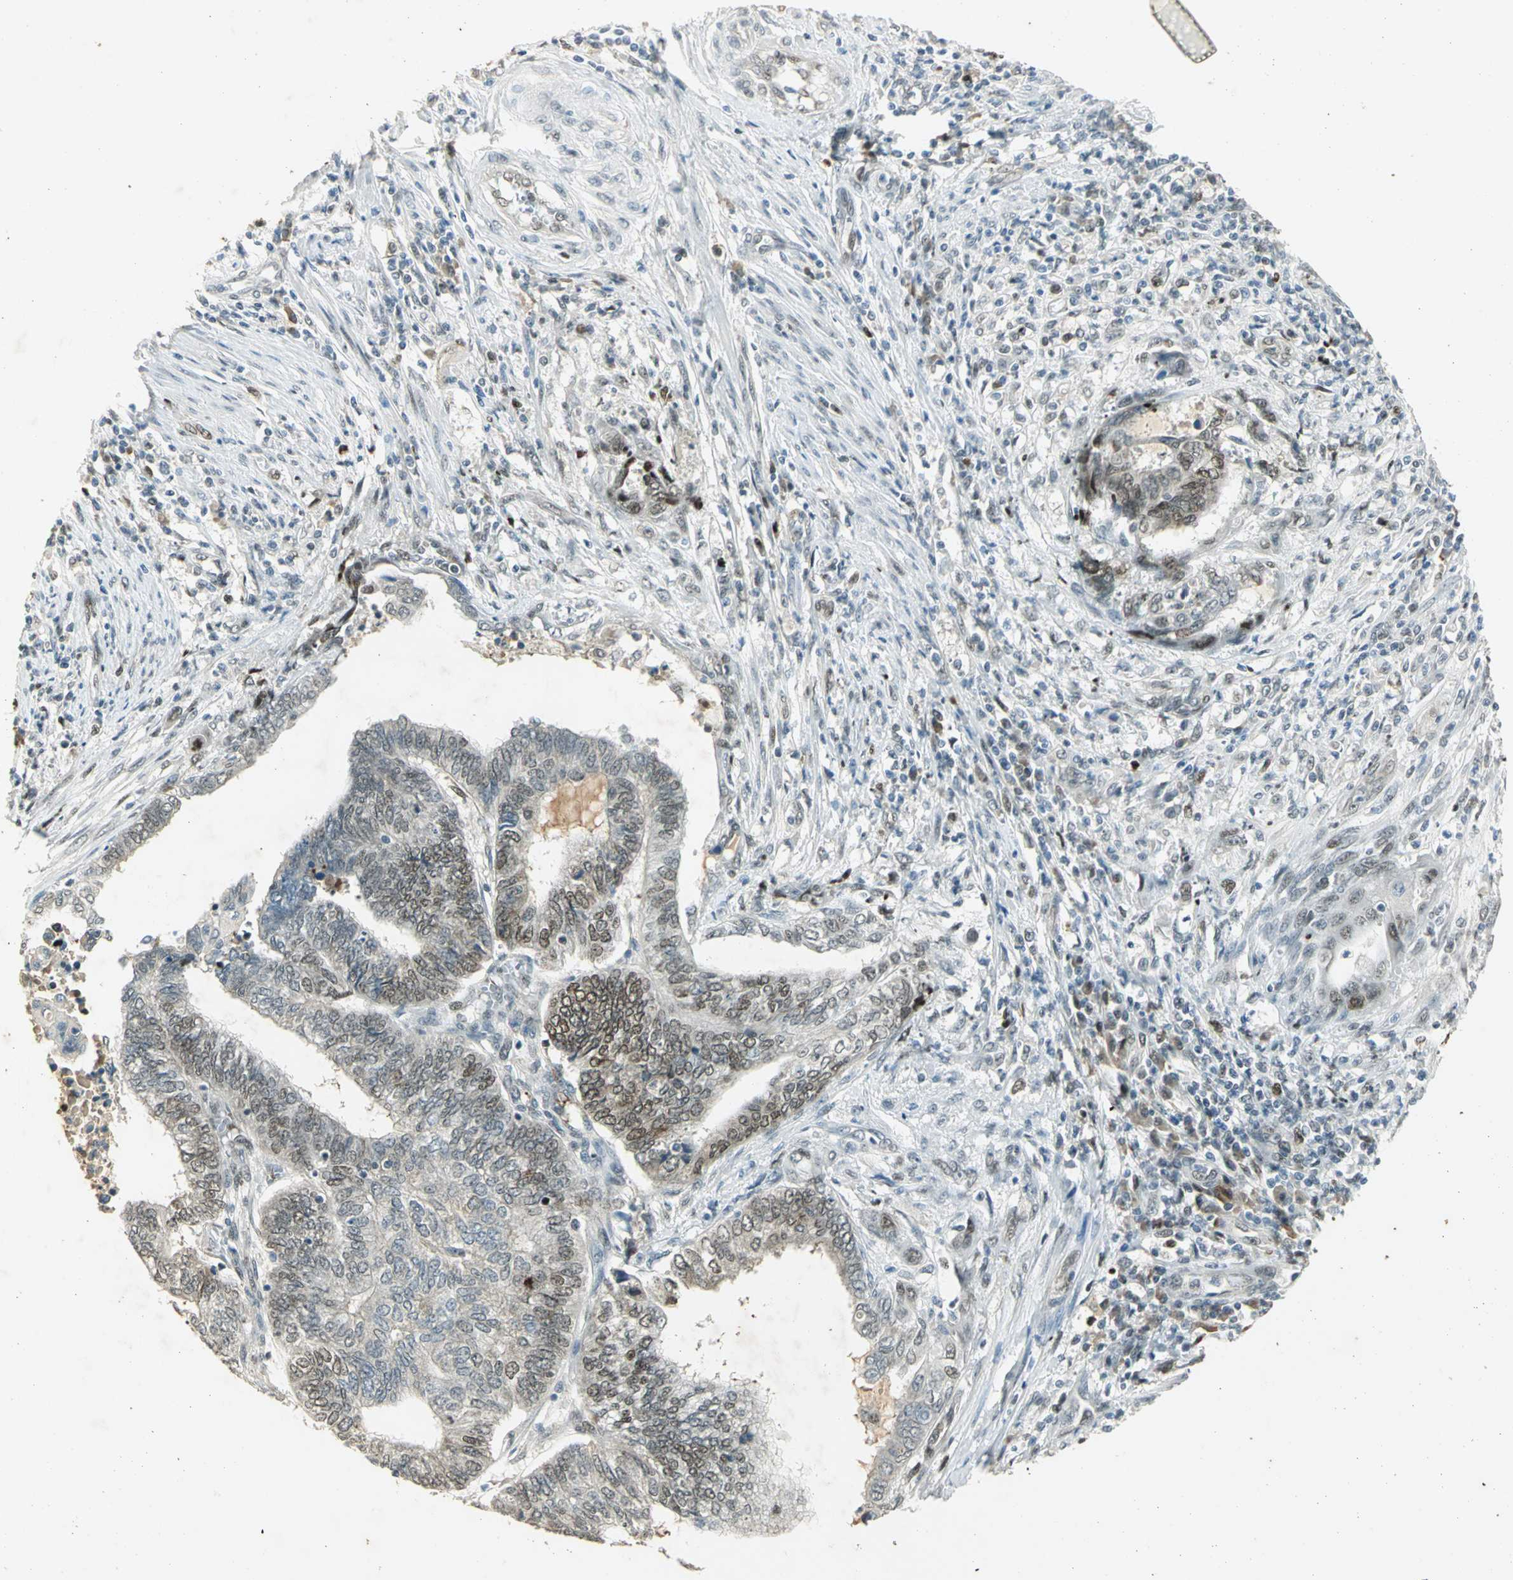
{"staining": {"intensity": "strong", "quantity": "25%-75%", "location": "nuclear"}, "tissue": "endometrial cancer", "cell_type": "Tumor cells", "image_type": "cancer", "snomed": [{"axis": "morphology", "description": "Adenocarcinoma, NOS"}, {"axis": "topography", "description": "Uterus"}, {"axis": "topography", "description": "Endometrium"}], "caption": "Protein staining of endometrial cancer (adenocarcinoma) tissue displays strong nuclear expression in about 25%-75% of tumor cells. (Brightfield microscopy of DAB IHC at high magnification).", "gene": "AK6", "patient": {"sex": "female", "age": 70}}